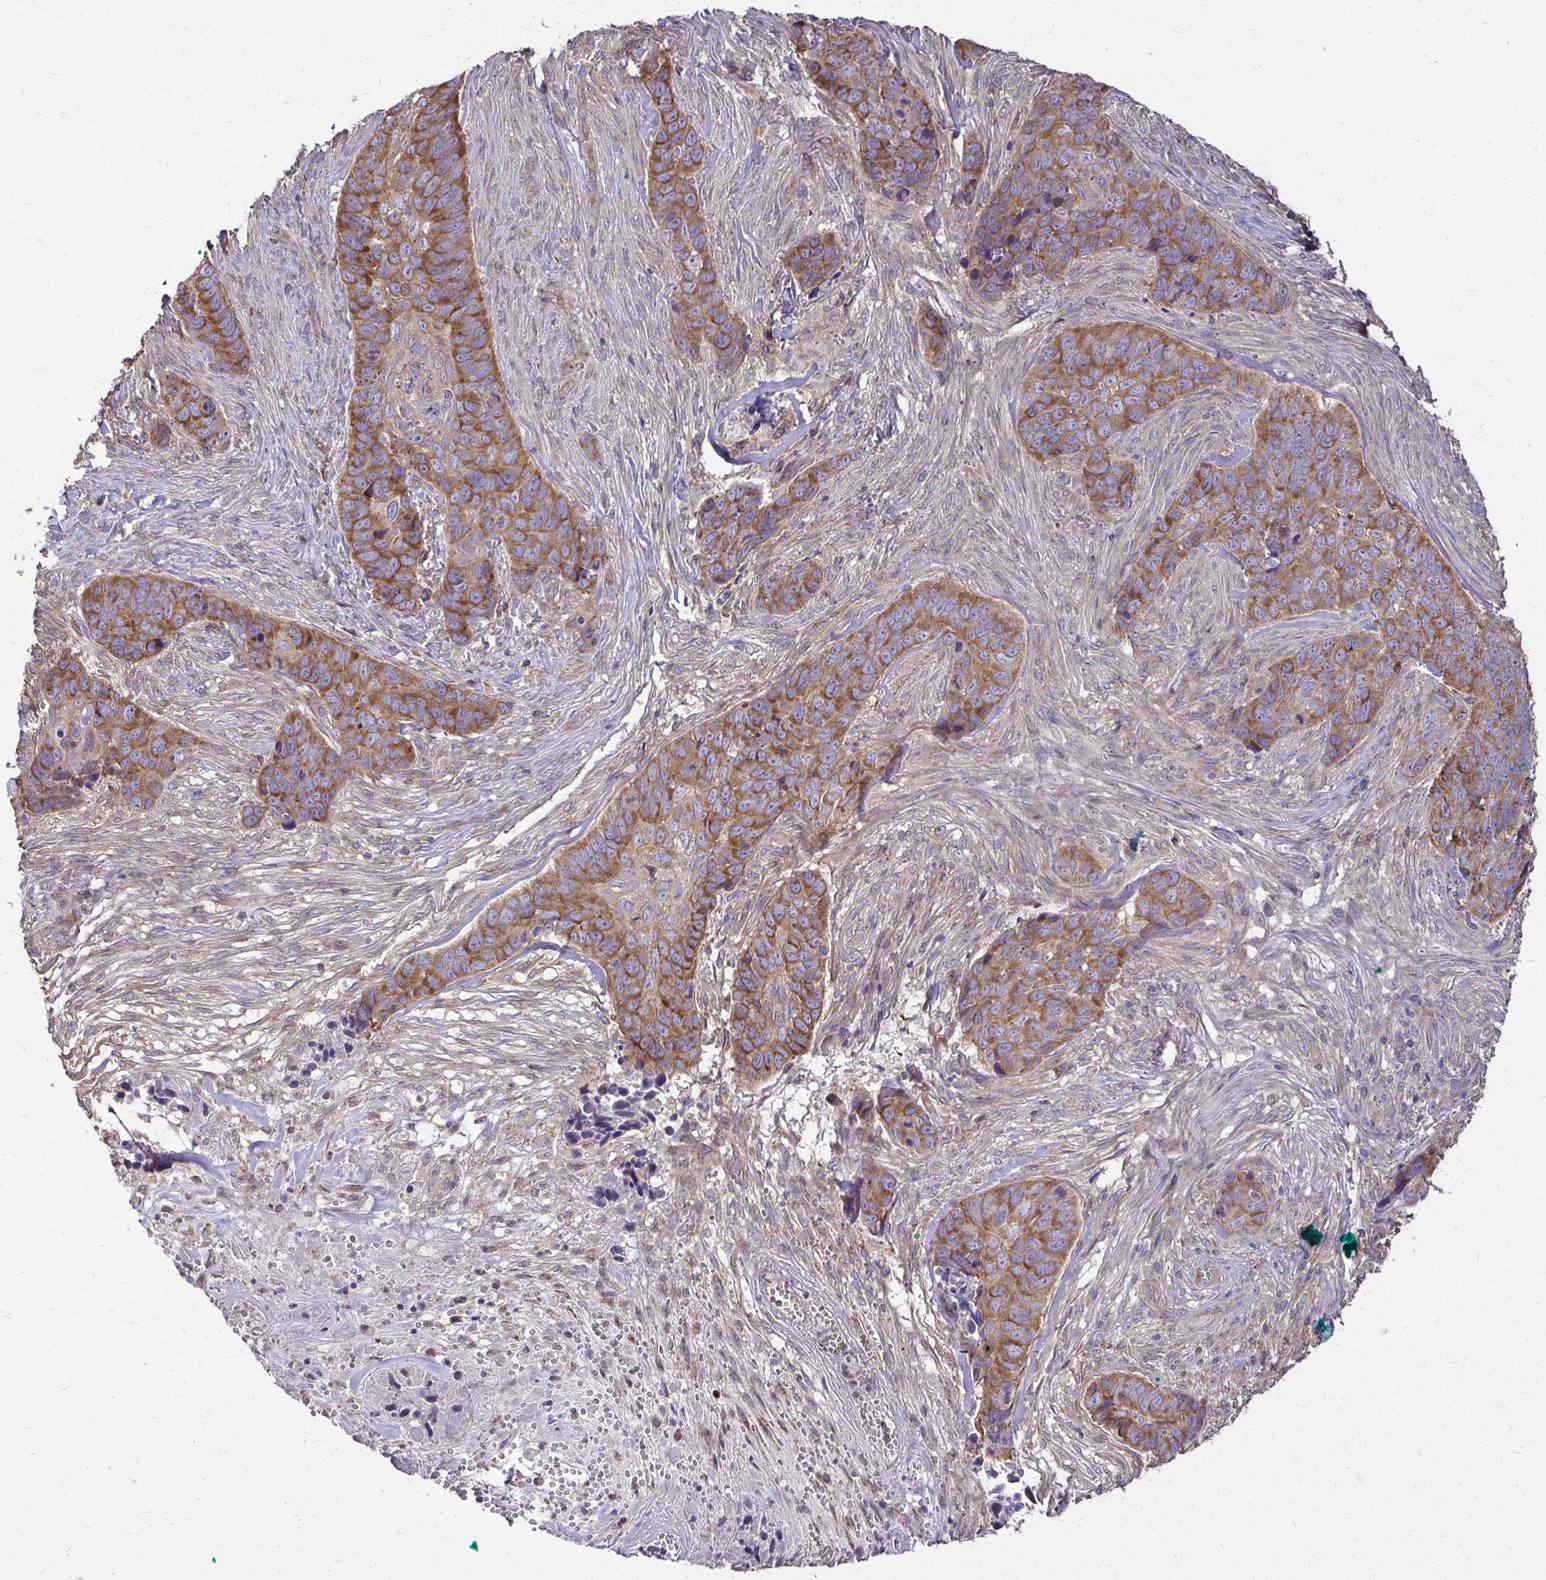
{"staining": {"intensity": "moderate", "quantity": ">75%", "location": "cytoplasmic/membranous"}, "tissue": "skin cancer", "cell_type": "Tumor cells", "image_type": "cancer", "snomed": [{"axis": "morphology", "description": "Basal cell carcinoma"}, {"axis": "topography", "description": "Skin"}], "caption": "Immunohistochemical staining of human skin cancer (basal cell carcinoma) reveals medium levels of moderate cytoplasmic/membranous expression in about >75% of tumor cells.", "gene": "FMR1", "patient": {"sex": "female", "age": 82}}